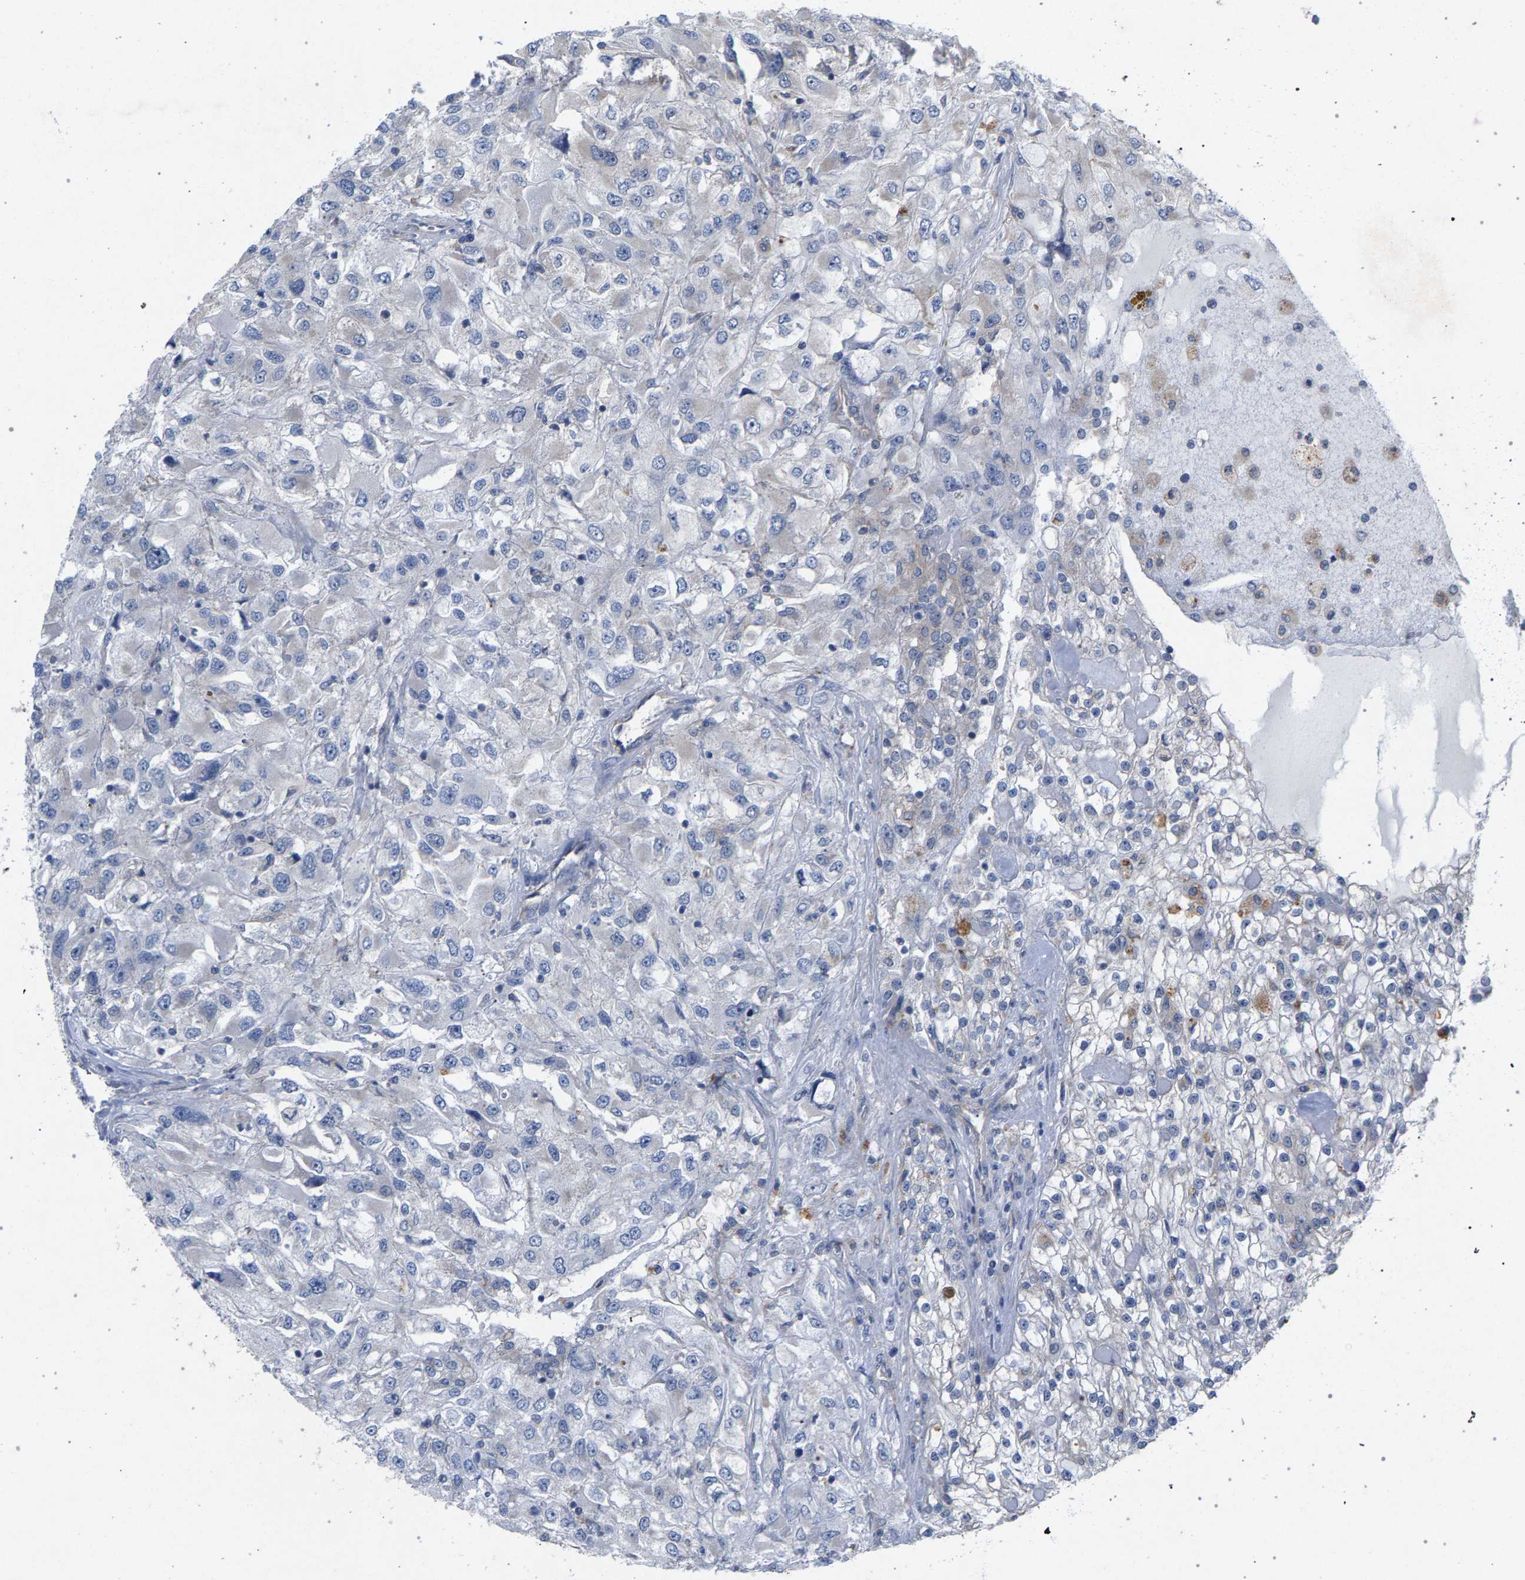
{"staining": {"intensity": "negative", "quantity": "none", "location": "none"}, "tissue": "renal cancer", "cell_type": "Tumor cells", "image_type": "cancer", "snomed": [{"axis": "morphology", "description": "Adenocarcinoma, NOS"}, {"axis": "topography", "description": "Kidney"}], "caption": "This is an immunohistochemistry (IHC) histopathology image of human adenocarcinoma (renal). There is no expression in tumor cells.", "gene": "MAMDC2", "patient": {"sex": "female", "age": 52}}